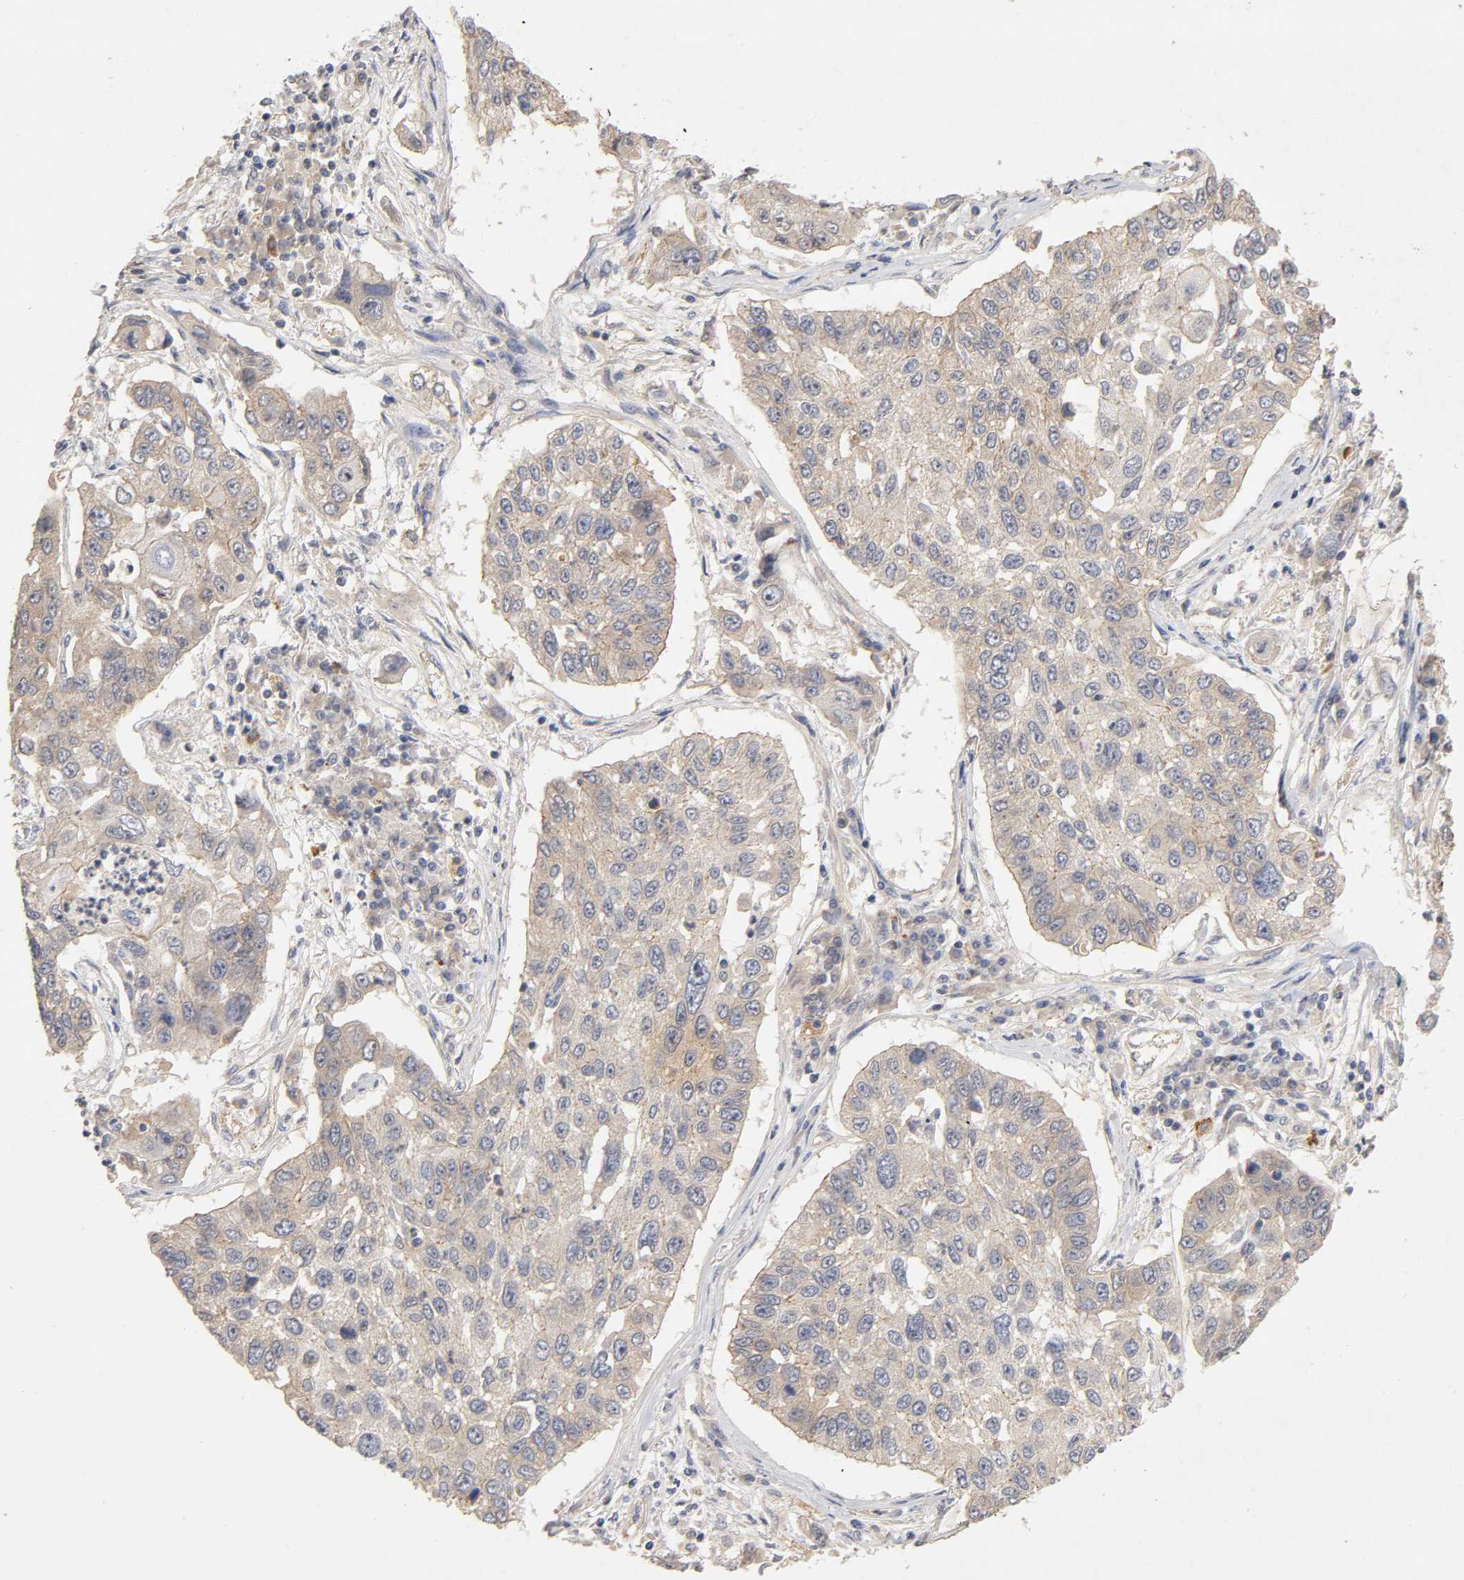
{"staining": {"intensity": "moderate", "quantity": ">75%", "location": "cytoplasmic/membranous"}, "tissue": "lung cancer", "cell_type": "Tumor cells", "image_type": "cancer", "snomed": [{"axis": "morphology", "description": "Squamous cell carcinoma, NOS"}, {"axis": "topography", "description": "Lung"}], "caption": "Human squamous cell carcinoma (lung) stained with a brown dye demonstrates moderate cytoplasmic/membranous positive staining in approximately >75% of tumor cells.", "gene": "PDZD11", "patient": {"sex": "male", "age": 71}}